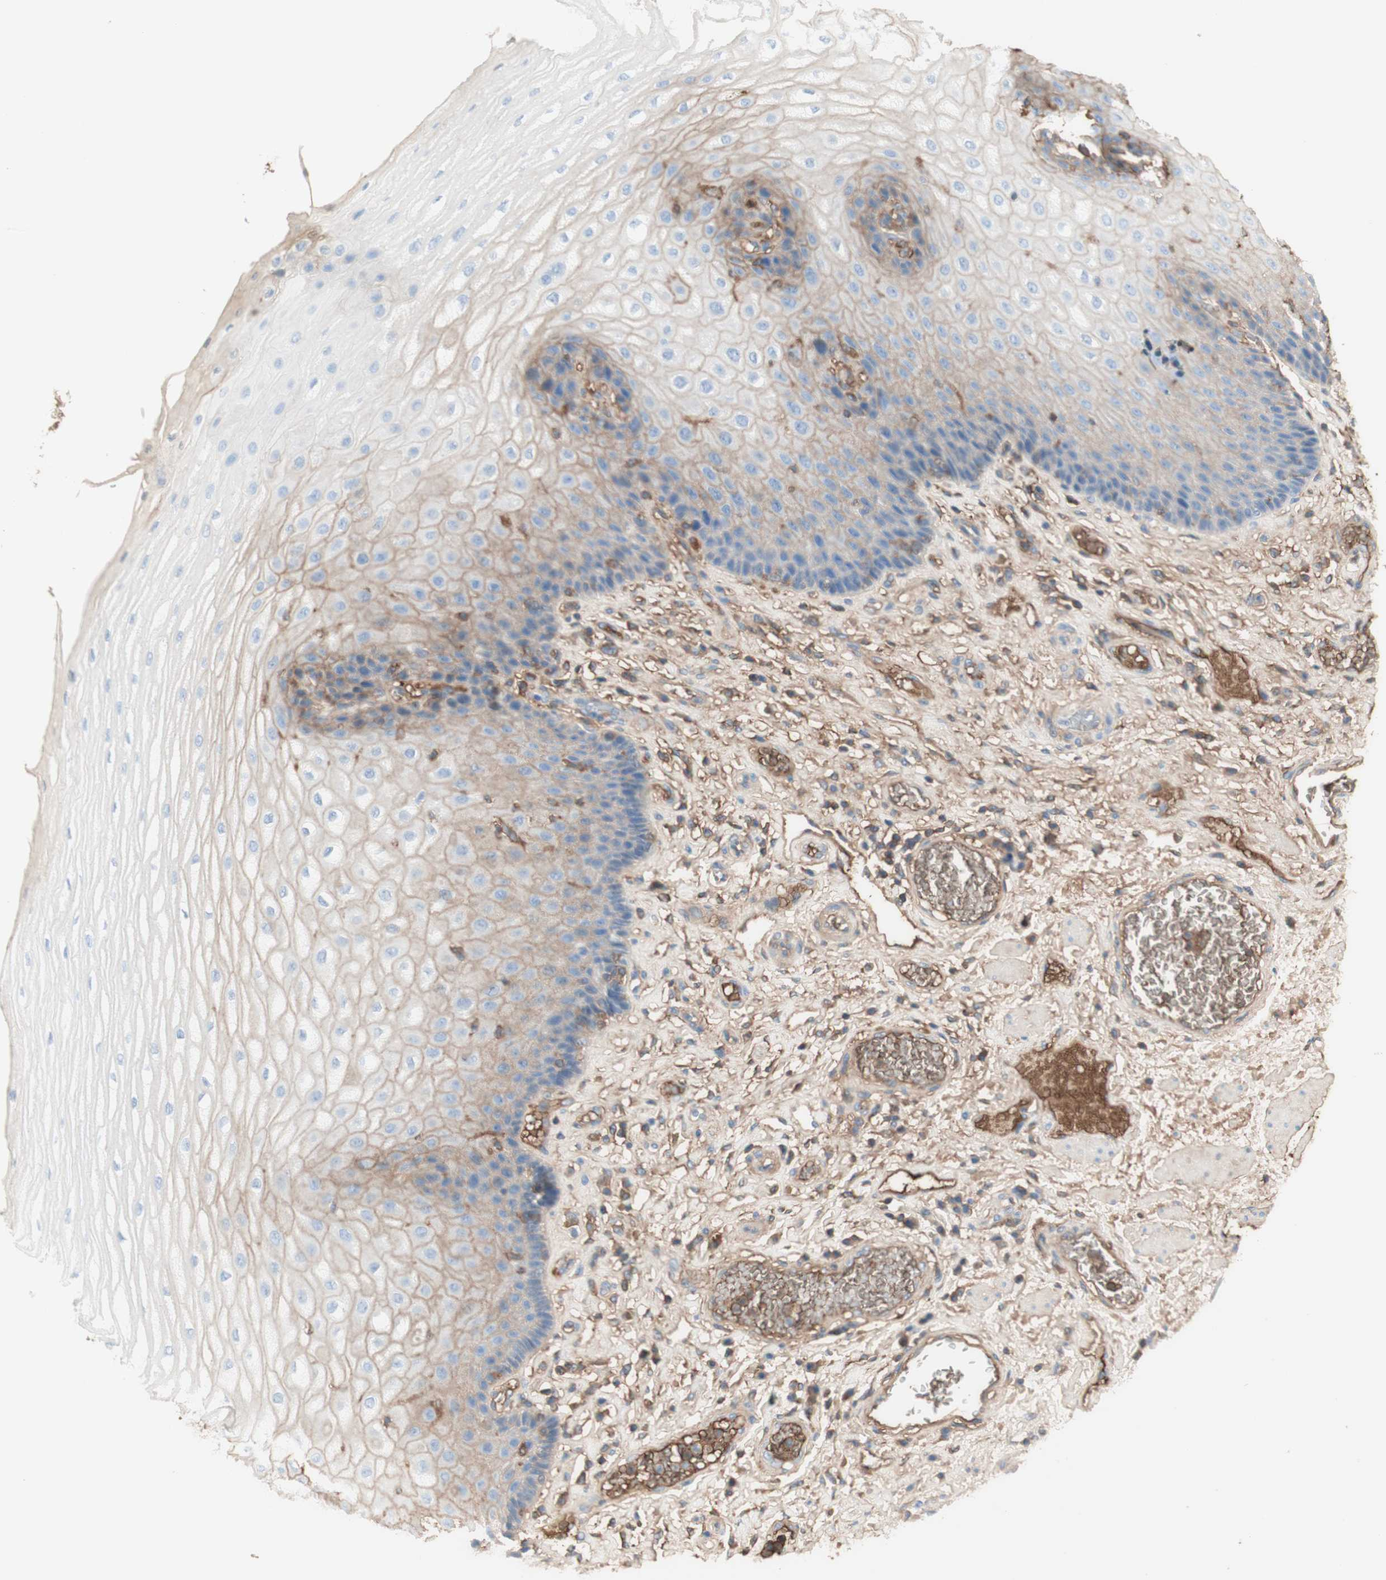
{"staining": {"intensity": "weak", "quantity": "25%-75%", "location": "cytoplasmic/membranous"}, "tissue": "esophagus", "cell_type": "Squamous epithelial cells", "image_type": "normal", "snomed": [{"axis": "morphology", "description": "Normal tissue, NOS"}, {"axis": "topography", "description": "Esophagus"}], "caption": "Protein expression analysis of benign esophagus reveals weak cytoplasmic/membranous positivity in approximately 25%-75% of squamous epithelial cells.", "gene": "KNG1", "patient": {"sex": "male", "age": 54}}